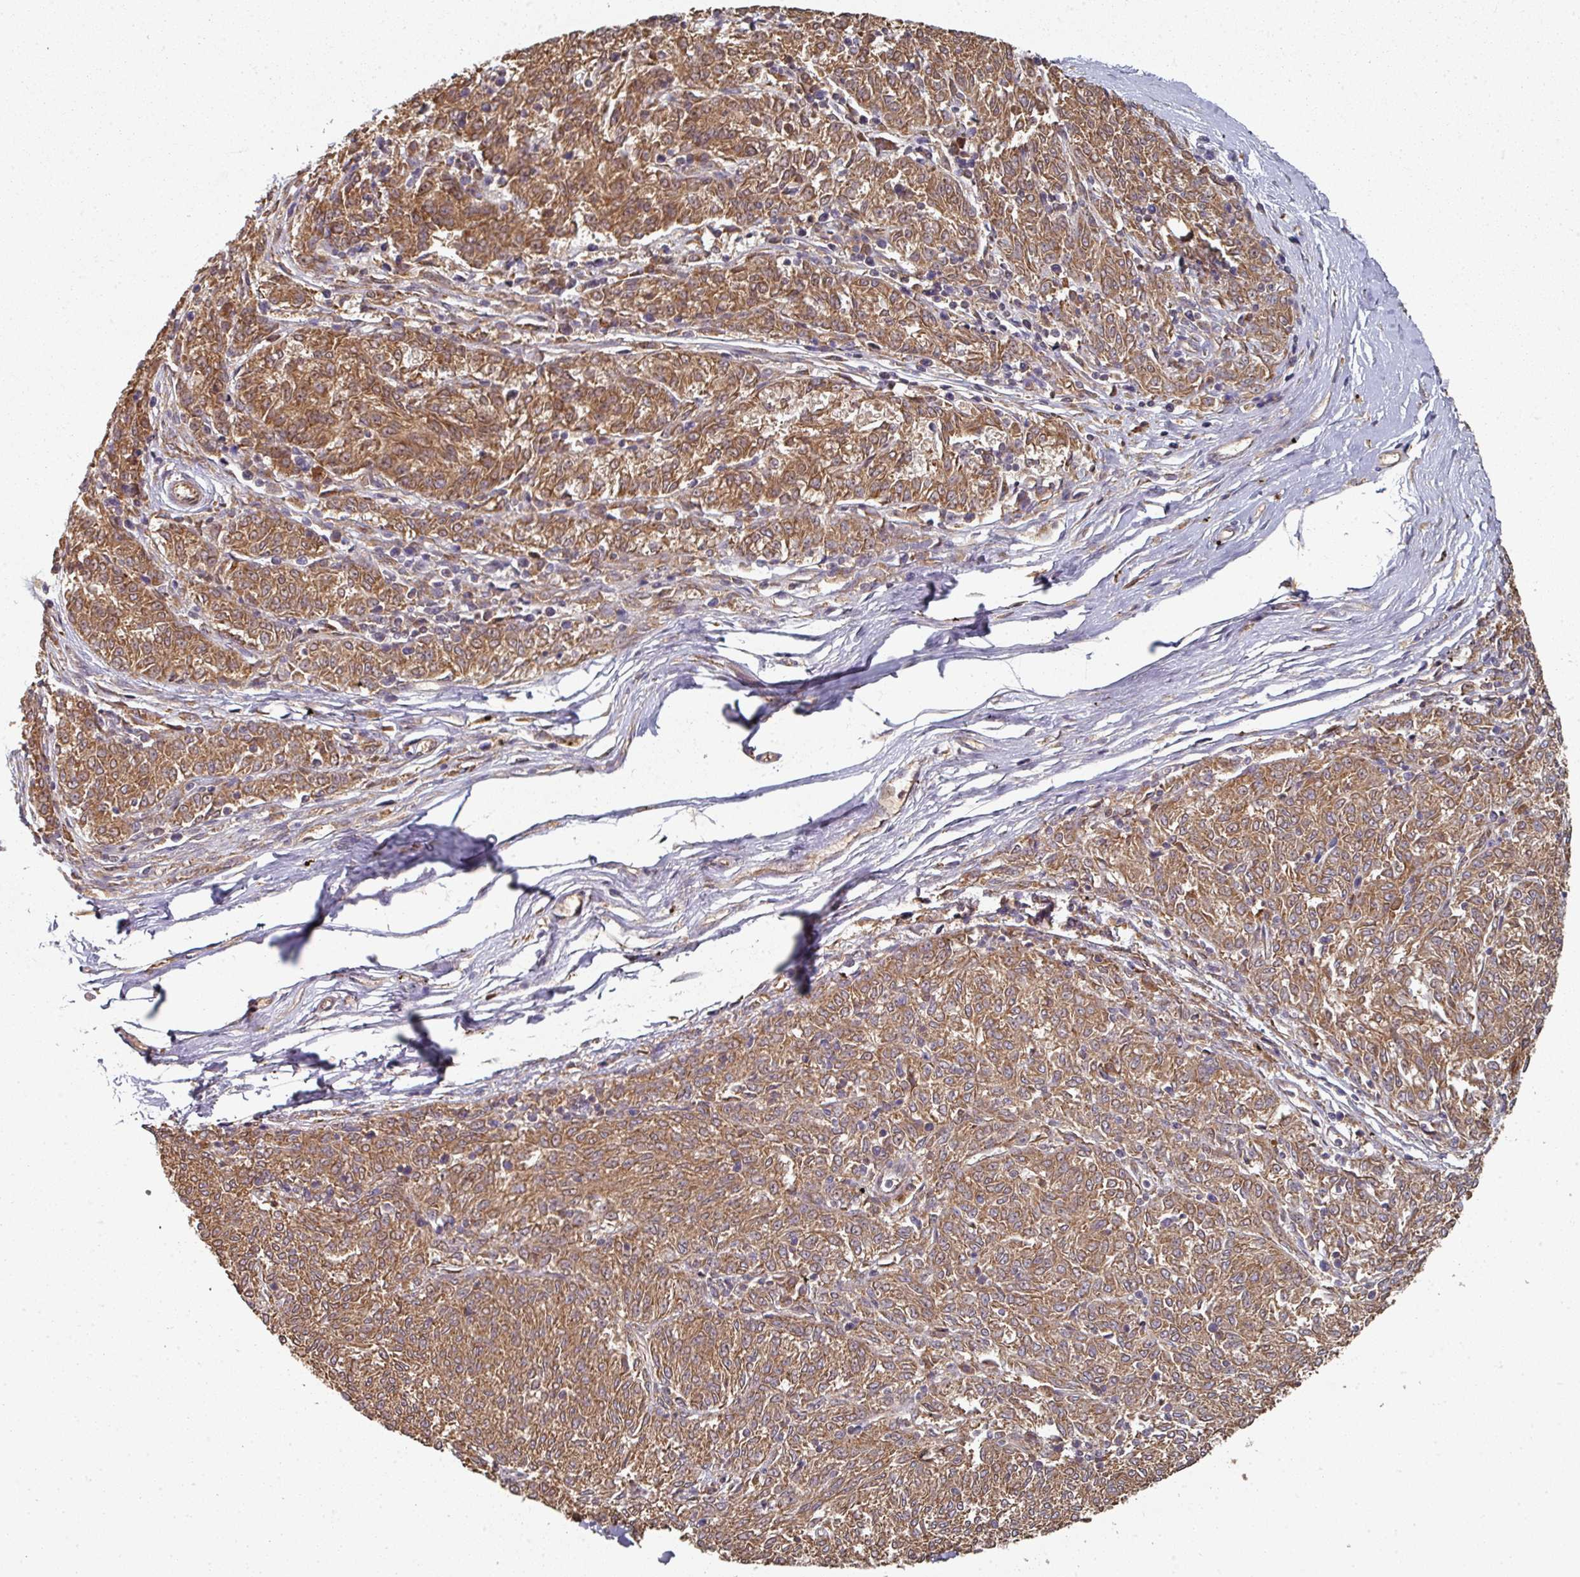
{"staining": {"intensity": "moderate", "quantity": ">75%", "location": "cytoplasmic/membranous"}, "tissue": "melanoma", "cell_type": "Tumor cells", "image_type": "cancer", "snomed": [{"axis": "morphology", "description": "Malignant melanoma, NOS"}, {"axis": "topography", "description": "Skin"}], "caption": "Human melanoma stained for a protein (brown) displays moderate cytoplasmic/membranous positive staining in approximately >75% of tumor cells.", "gene": "EDEM2", "patient": {"sex": "female", "age": 72}}